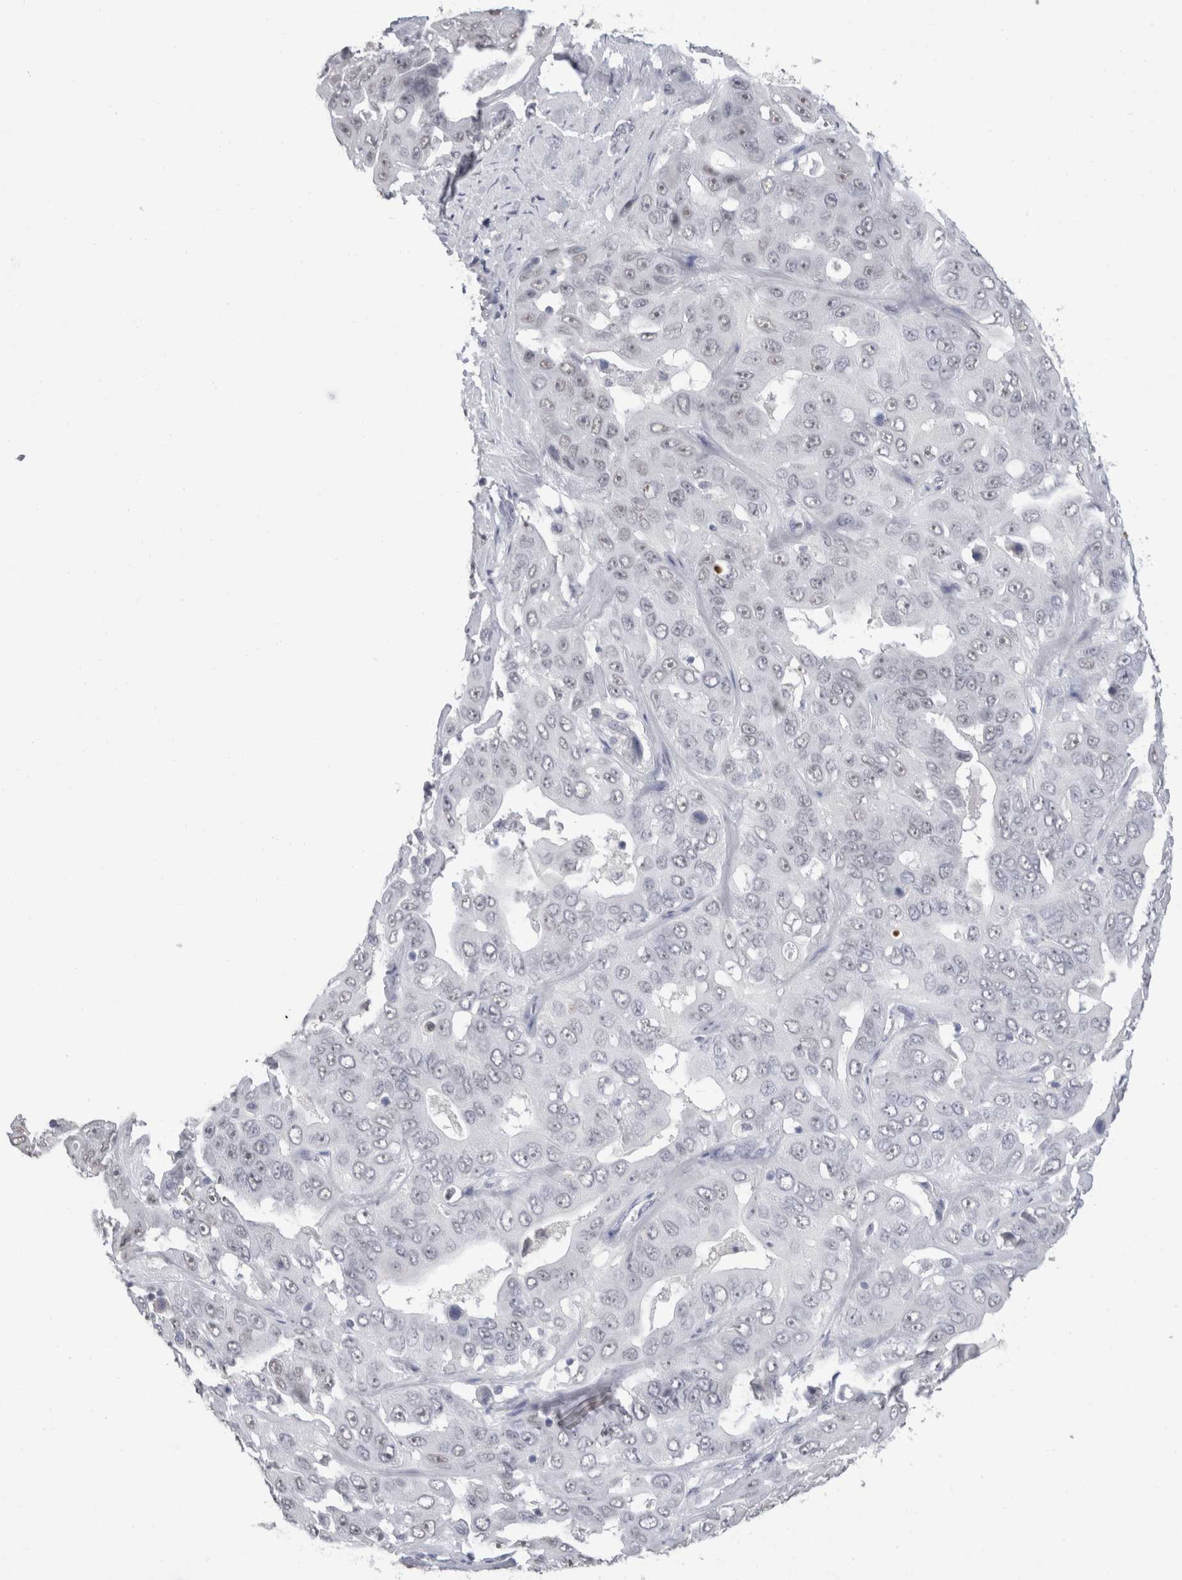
{"staining": {"intensity": "negative", "quantity": "none", "location": "none"}, "tissue": "liver cancer", "cell_type": "Tumor cells", "image_type": "cancer", "snomed": [{"axis": "morphology", "description": "Cholangiocarcinoma"}, {"axis": "topography", "description": "Liver"}], "caption": "Immunohistochemistry of liver cholangiocarcinoma displays no staining in tumor cells. (DAB (3,3'-diaminobenzidine) IHC visualized using brightfield microscopy, high magnification).", "gene": "CADM3", "patient": {"sex": "female", "age": 52}}